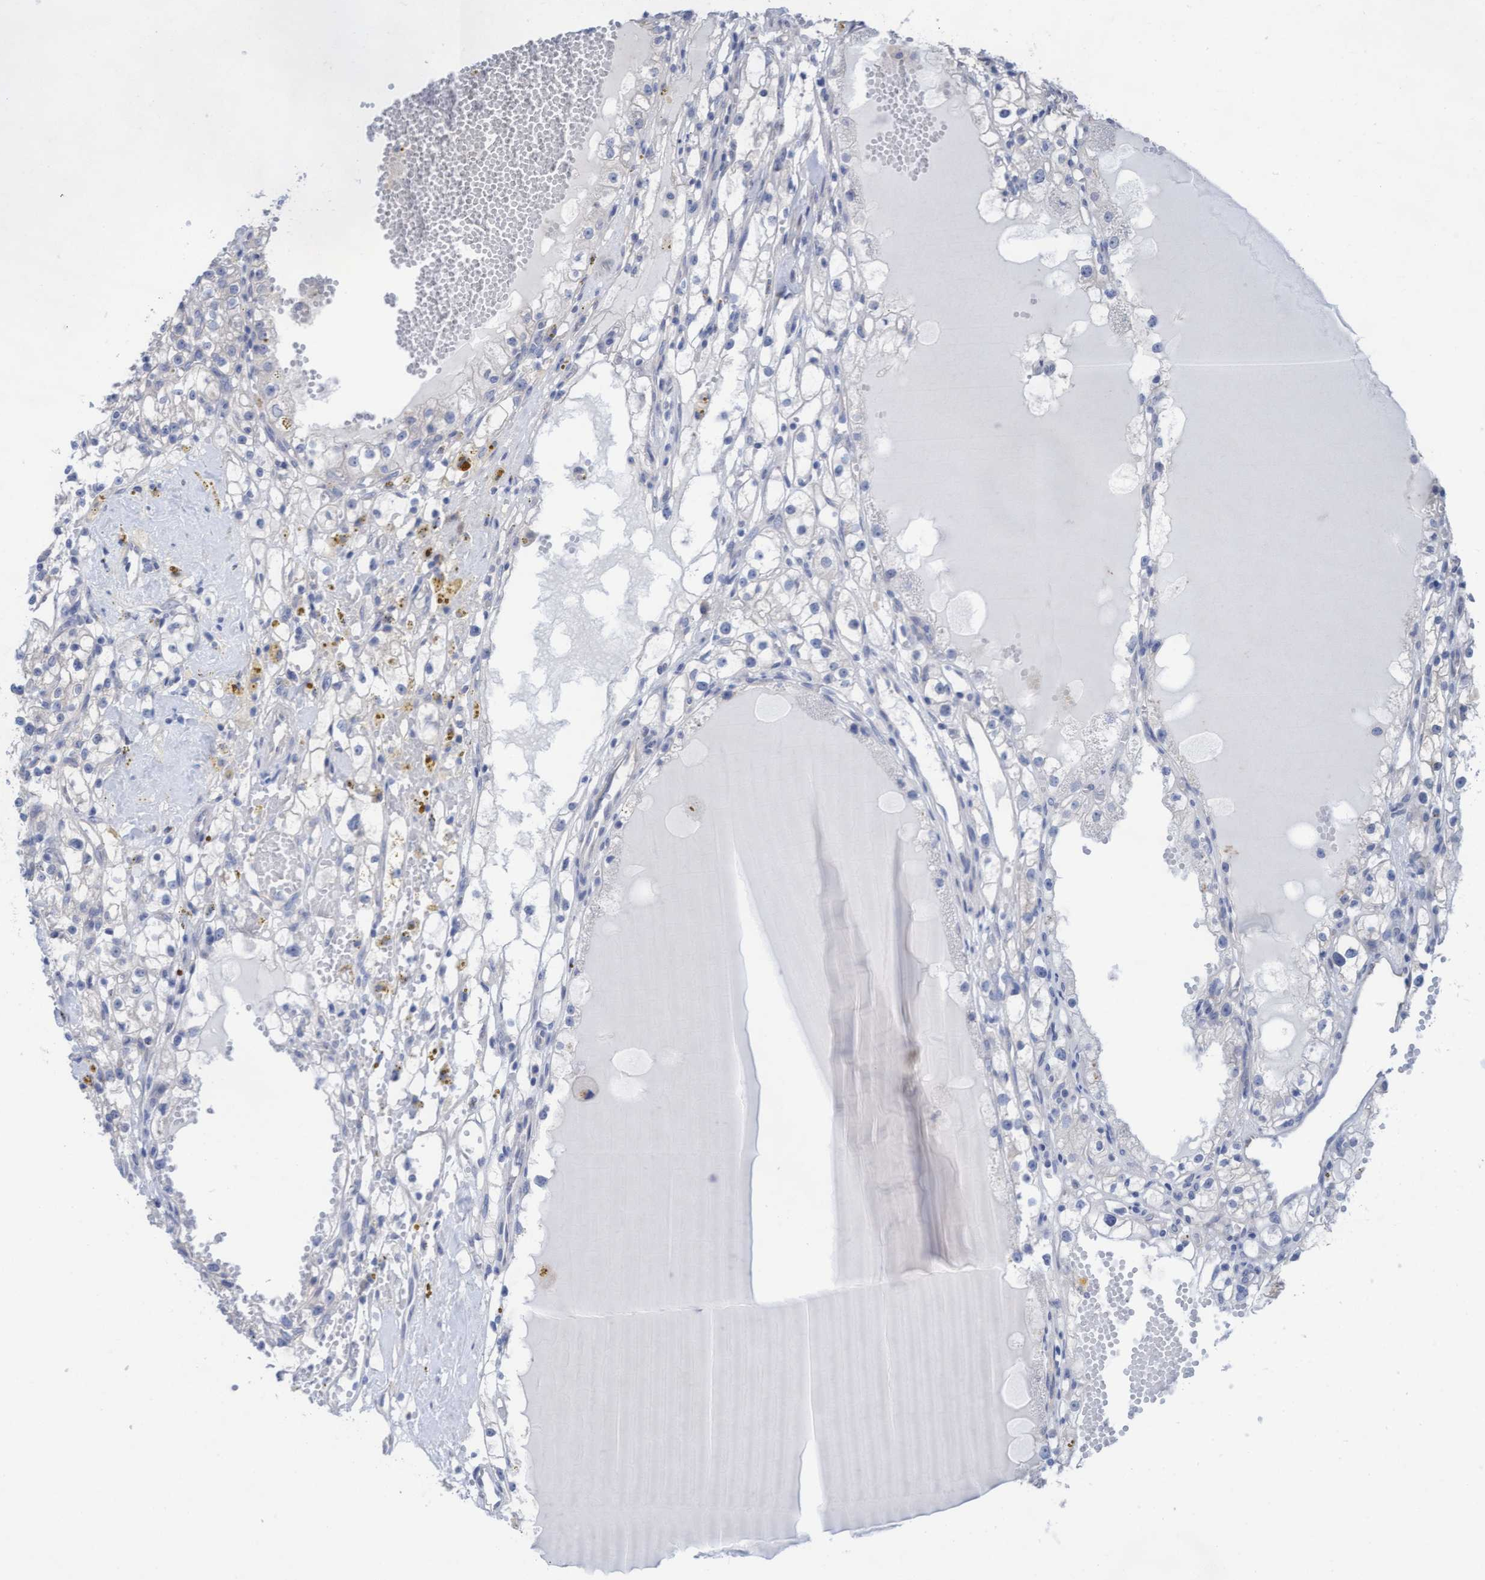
{"staining": {"intensity": "negative", "quantity": "none", "location": "none"}, "tissue": "renal cancer", "cell_type": "Tumor cells", "image_type": "cancer", "snomed": [{"axis": "morphology", "description": "Adenocarcinoma, NOS"}, {"axis": "topography", "description": "Kidney"}], "caption": "High magnification brightfield microscopy of adenocarcinoma (renal) stained with DAB (brown) and counterstained with hematoxylin (blue): tumor cells show no significant positivity.", "gene": "PLCD1", "patient": {"sex": "male", "age": 56}}